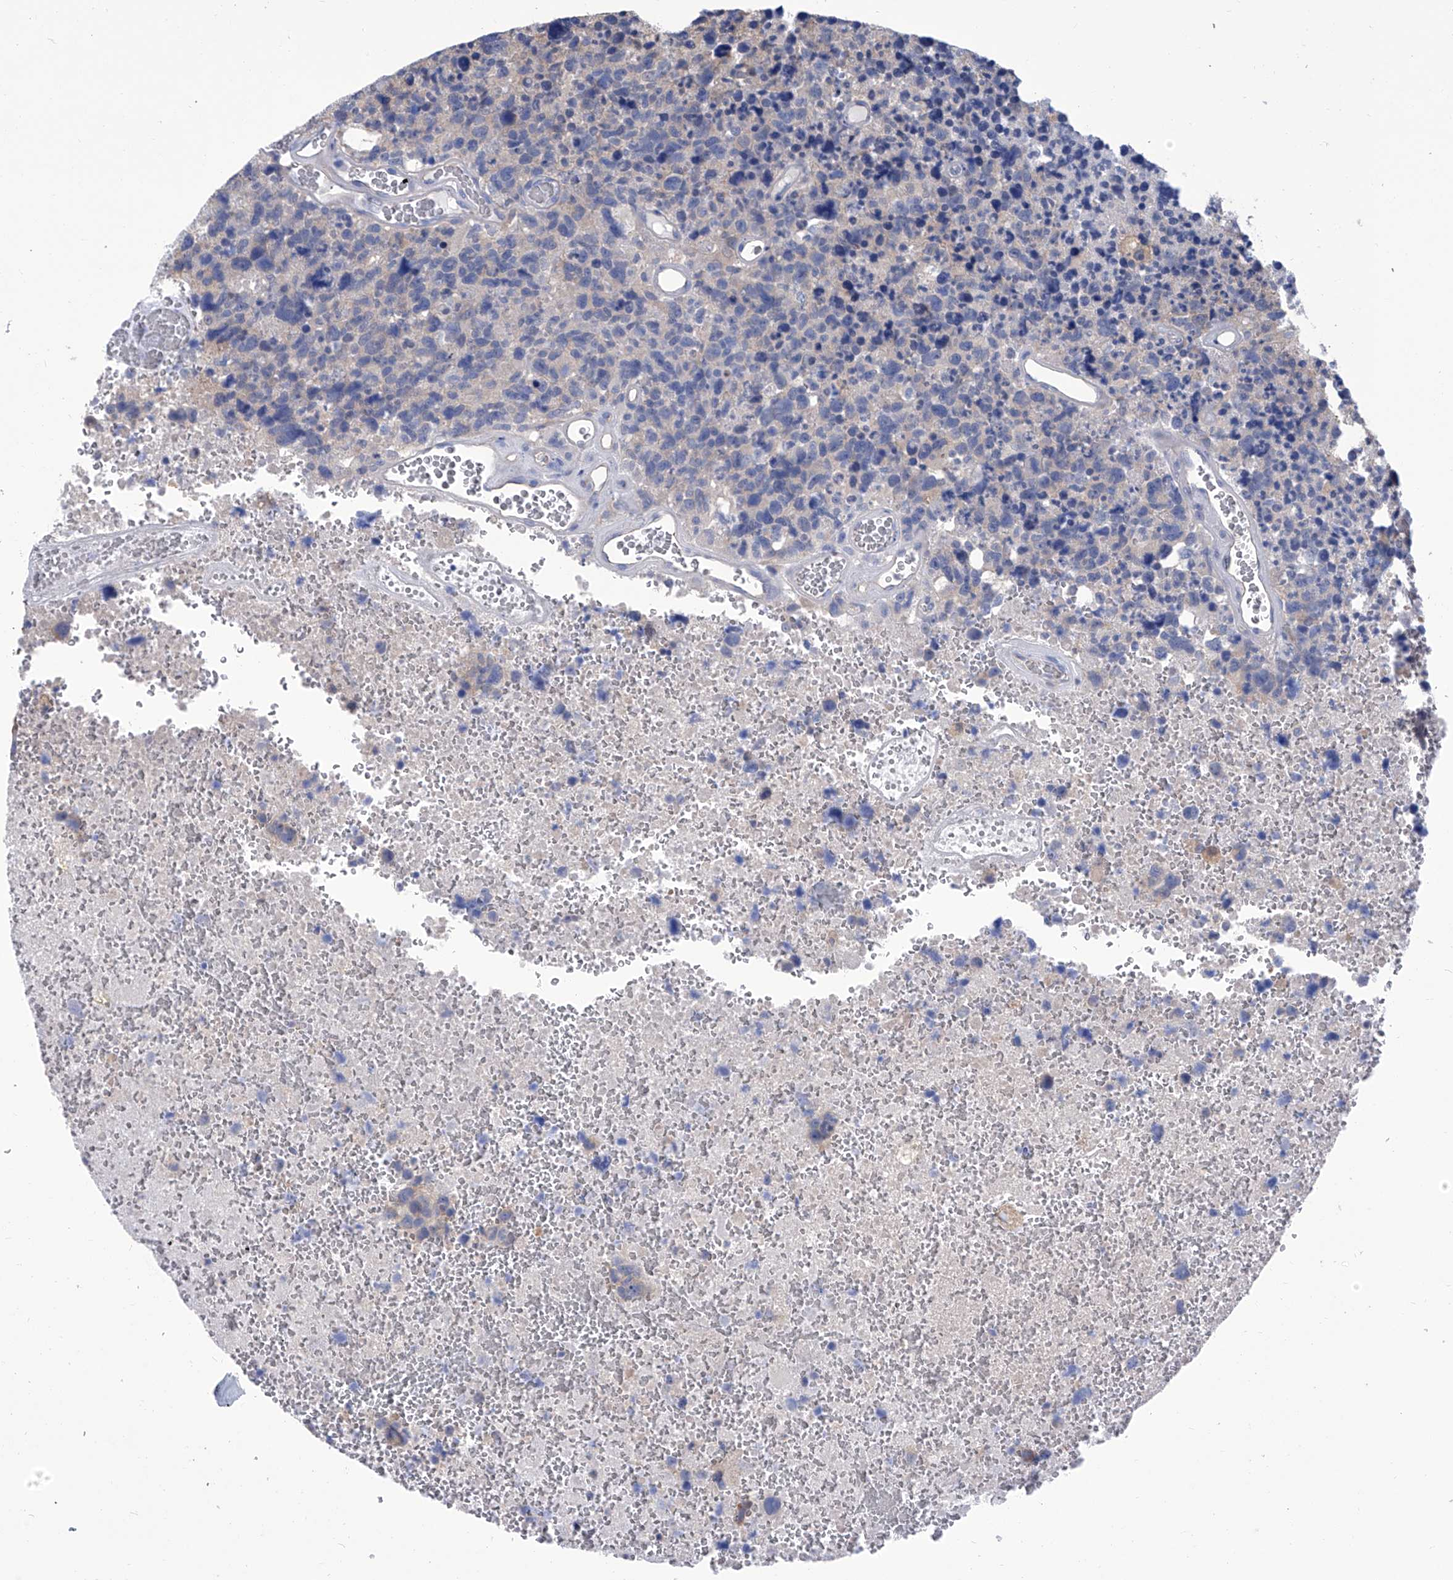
{"staining": {"intensity": "negative", "quantity": "none", "location": "none"}, "tissue": "glioma", "cell_type": "Tumor cells", "image_type": "cancer", "snomed": [{"axis": "morphology", "description": "Glioma, malignant, High grade"}, {"axis": "topography", "description": "Brain"}], "caption": "The immunohistochemistry (IHC) image has no significant staining in tumor cells of malignant high-grade glioma tissue.", "gene": "SMS", "patient": {"sex": "male", "age": 69}}